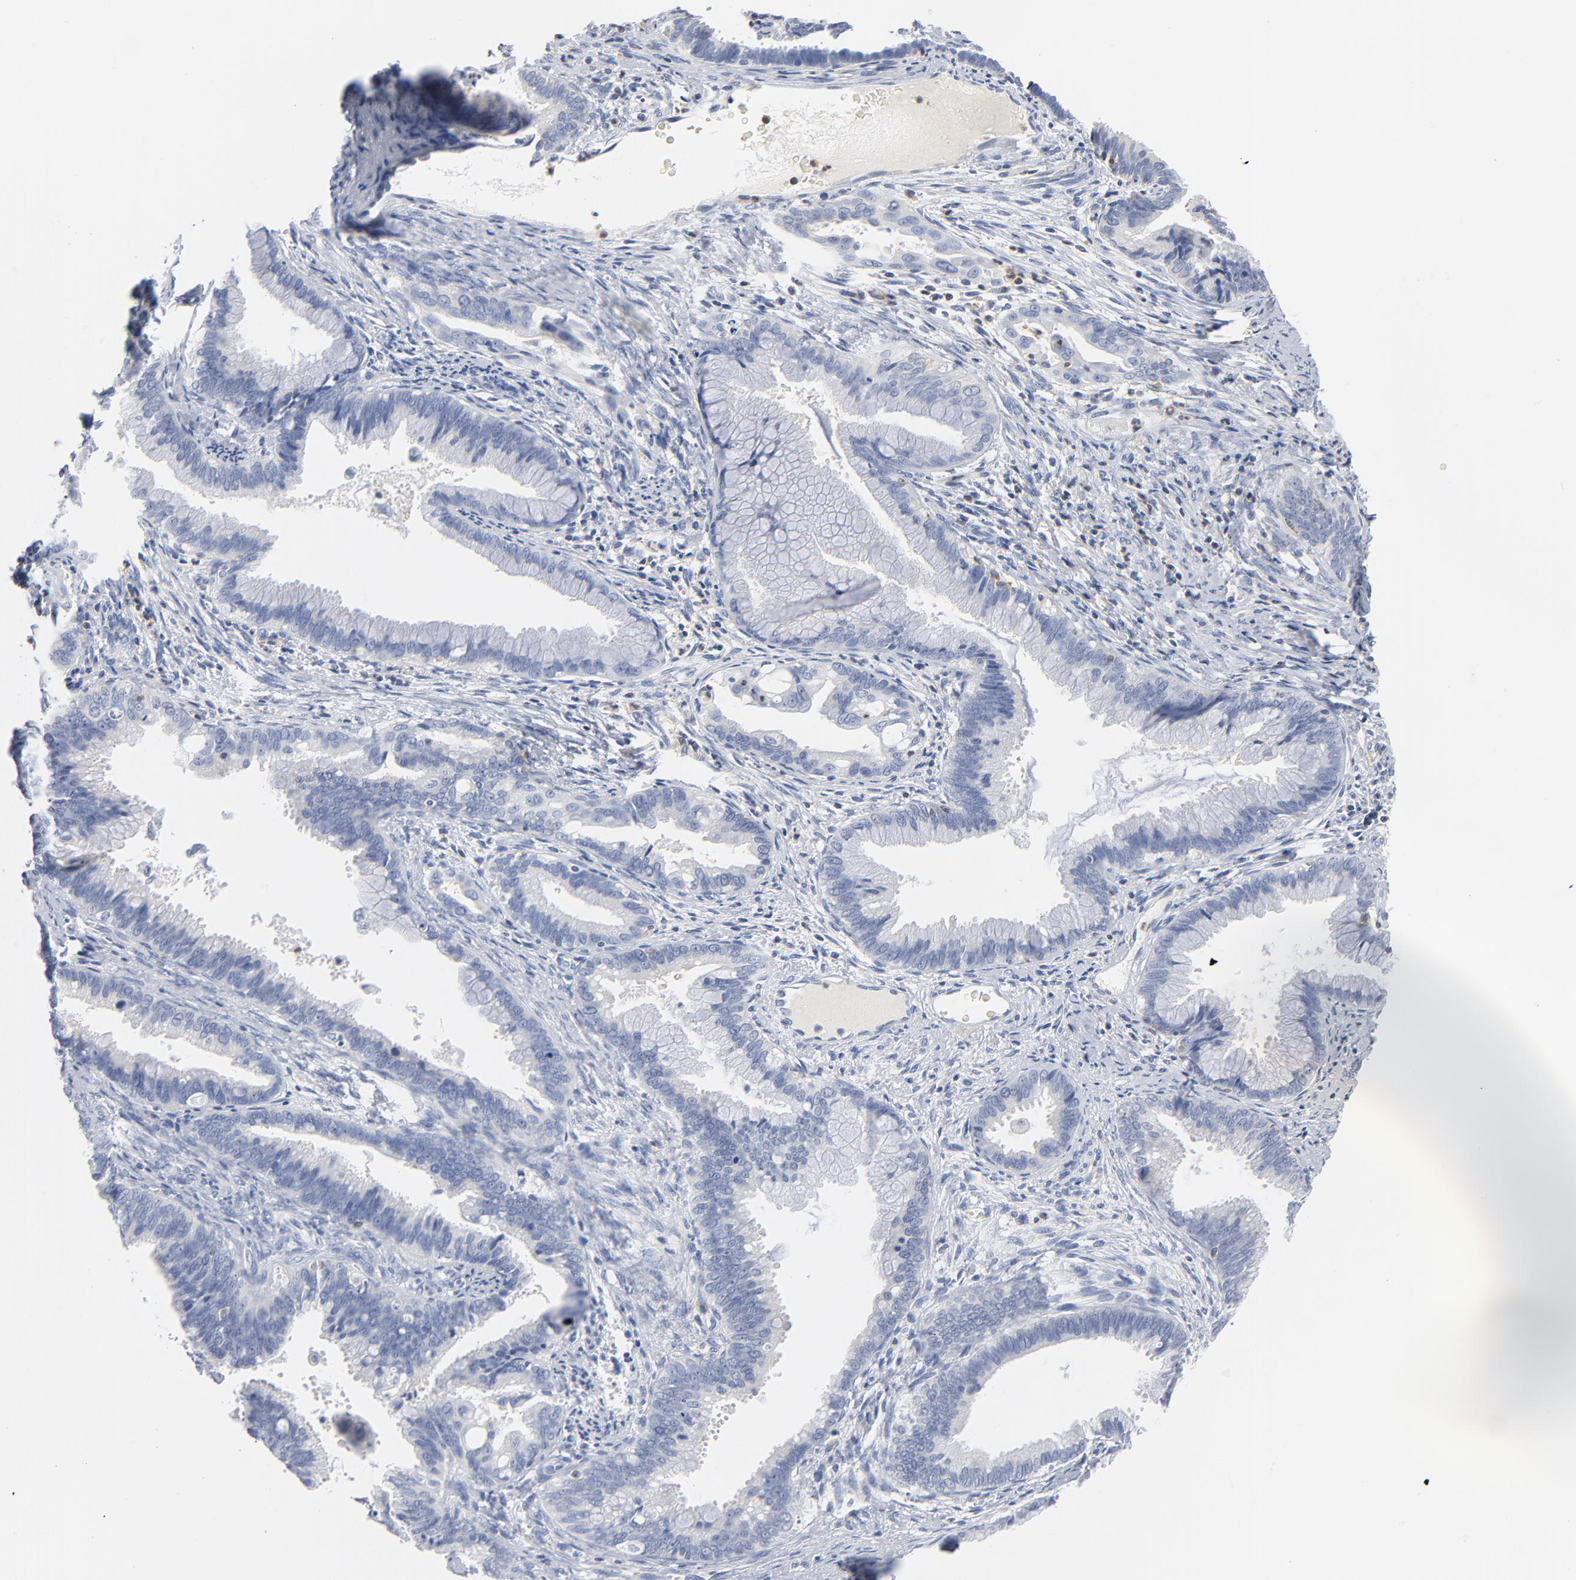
{"staining": {"intensity": "negative", "quantity": "none", "location": "none"}, "tissue": "cervical cancer", "cell_type": "Tumor cells", "image_type": "cancer", "snomed": [{"axis": "morphology", "description": "Adenocarcinoma, NOS"}, {"axis": "topography", "description": "Cervix"}], "caption": "Immunohistochemistry (IHC) image of neoplastic tissue: cervical cancer stained with DAB demonstrates no significant protein expression in tumor cells. (DAB (3,3'-diaminobenzidine) immunohistochemistry with hematoxylin counter stain).", "gene": "PTK2B", "patient": {"sex": "female", "age": 47}}